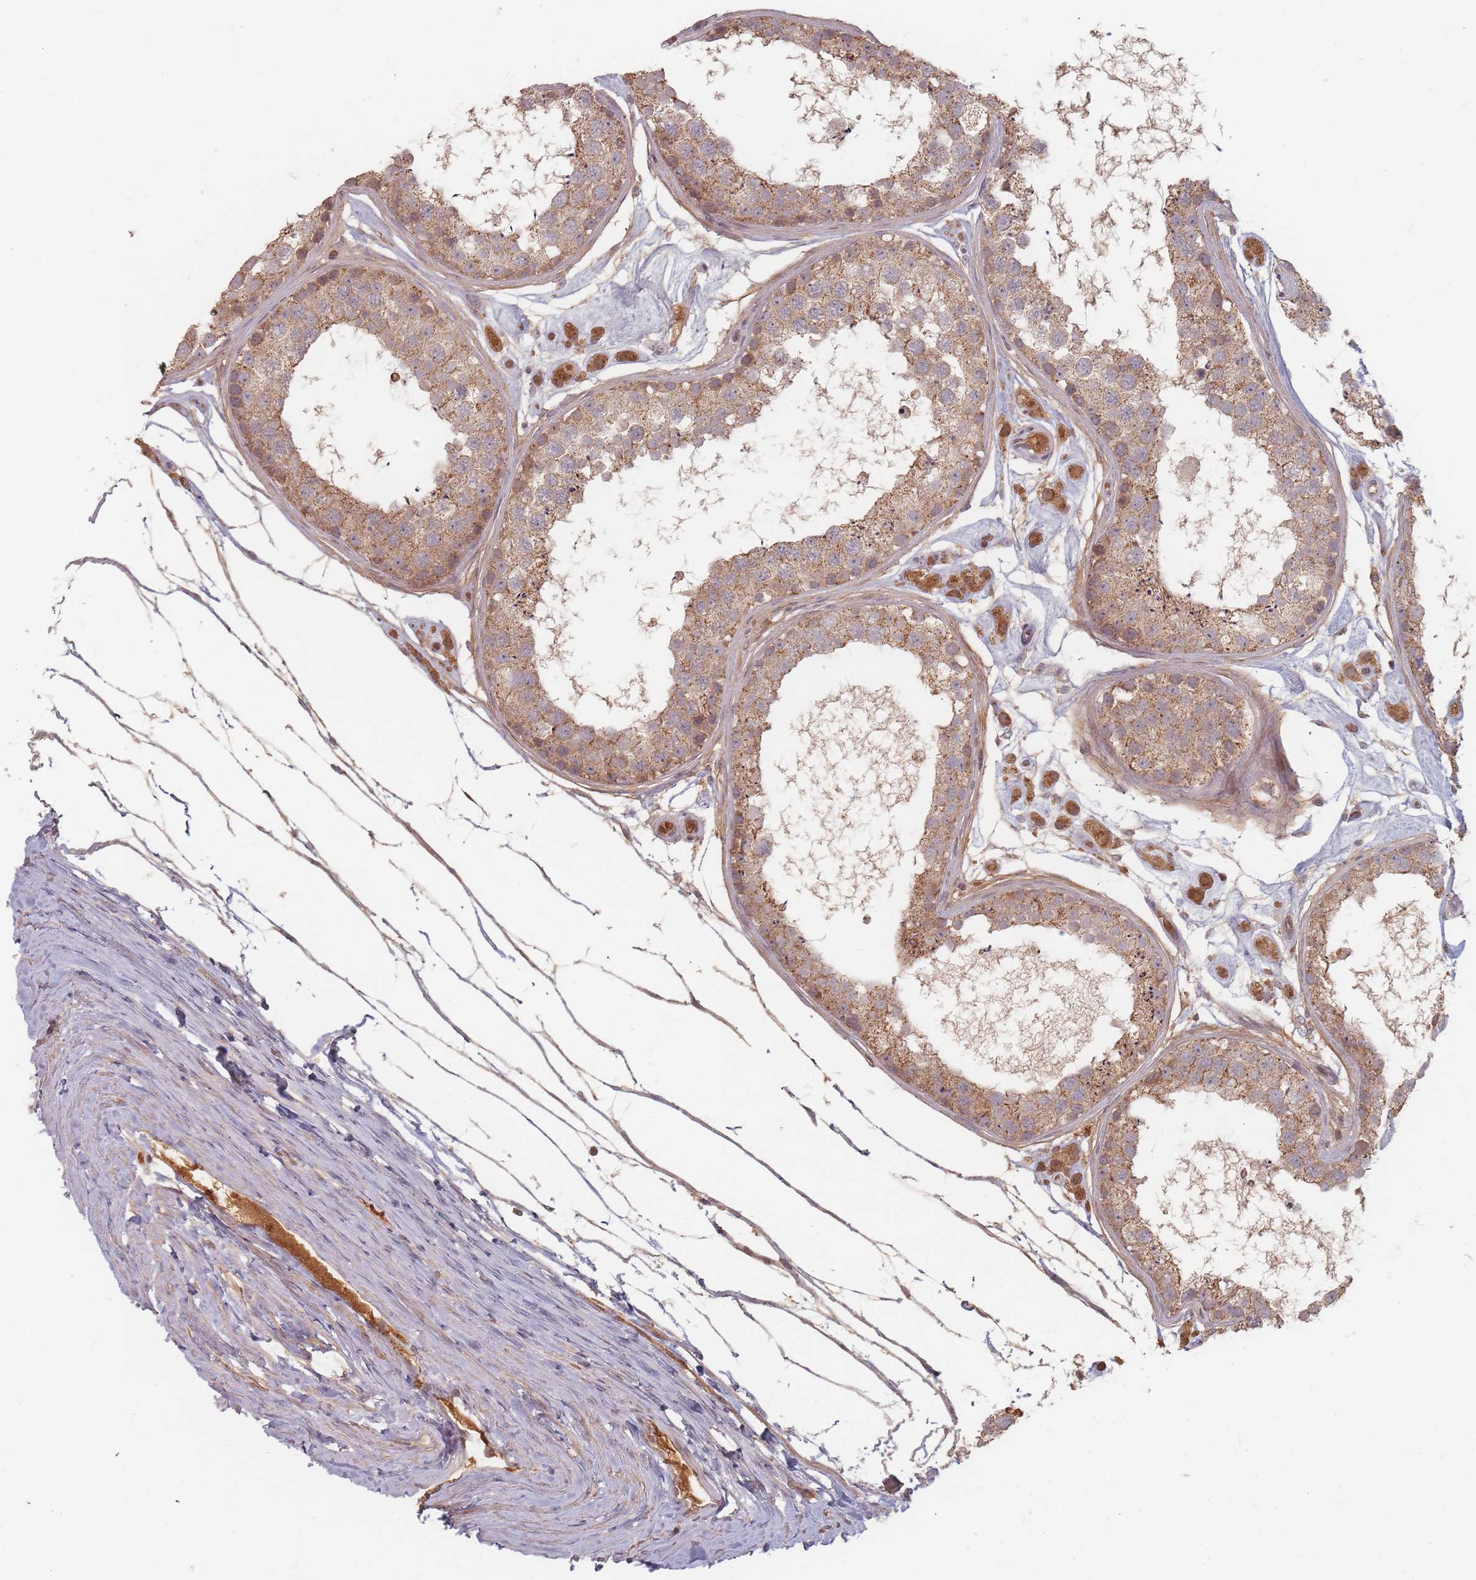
{"staining": {"intensity": "moderate", "quantity": "25%-75%", "location": "cytoplasmic/membranous"}, "tissue": "testis", "cell_type": "Cells in seminiferous ducts", "image_type": "normal", "snomed": [{"axis": "morphology", "description": "Normal tissue, NOS"}, {"axis": "topography", "description": "Testis"}], "caption": "Immunohistochemistry (IHC) (DAB) staining of unremarkable testis exhibits moderate cytoplasmic/membranous protein expression in about 25%-75% of cells in seminiferous ducts.", "gene": "OR2M4", "patient": {"sex": "male", "age": 25}}